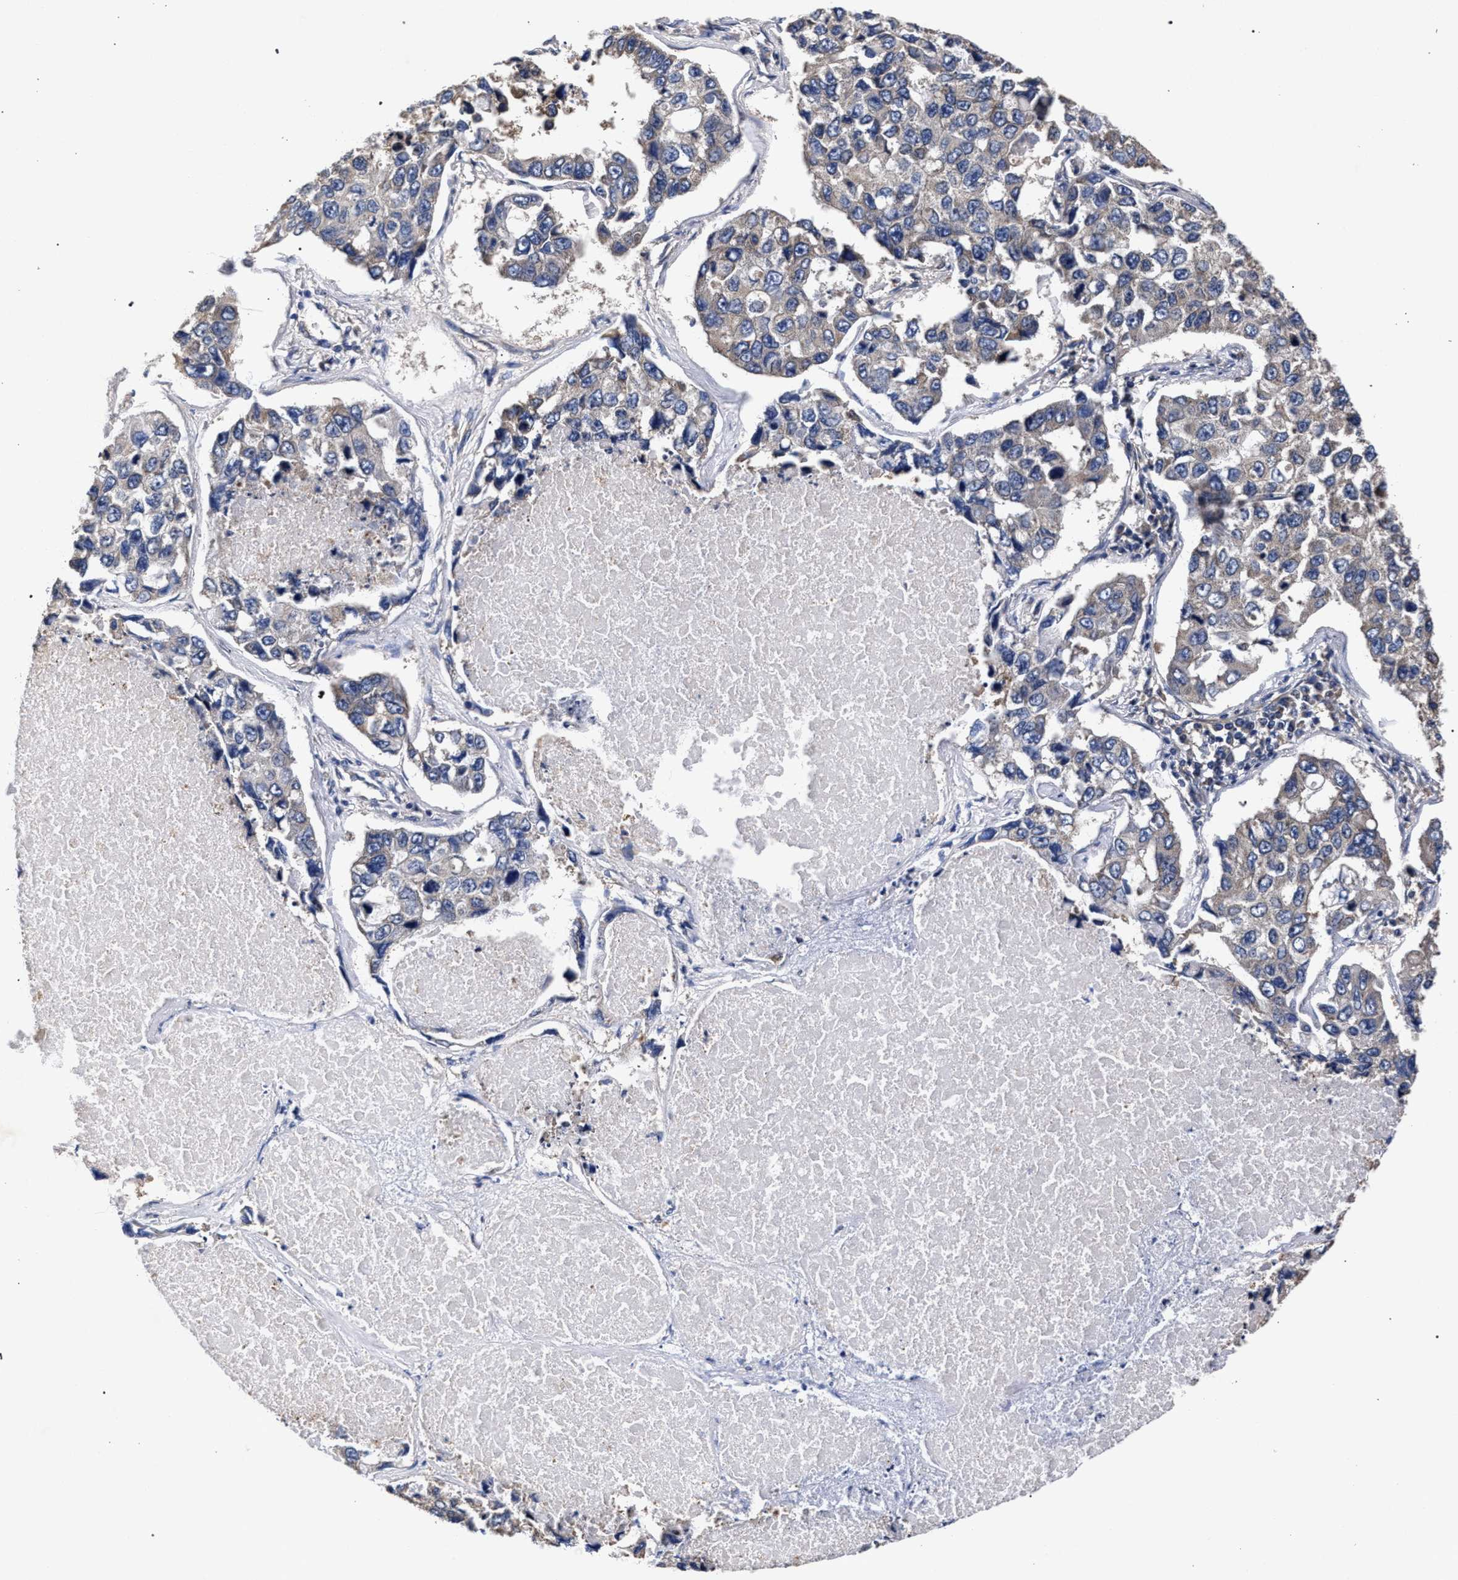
{"staining": {"intensity": "weak", "quantity": "<25%", "location": "cytoplasmic/membranous"}, "tissue": "lung cancer", "cell_type": "Tumor cells", "image_type": "cancer", "snomed": [{"axis": "morphology", "description": "Adenocarcinoma, NOS"}, {"axis": "topography", "description": "Lung"}], "caption": "High power microscopy micrograph of an IHC photomicrograph of adenocarcinoma (lung), revealing no significant staining in tumor cells.", "gene": "CFAP95", "patient": {"sex": "male", "age": 64}}